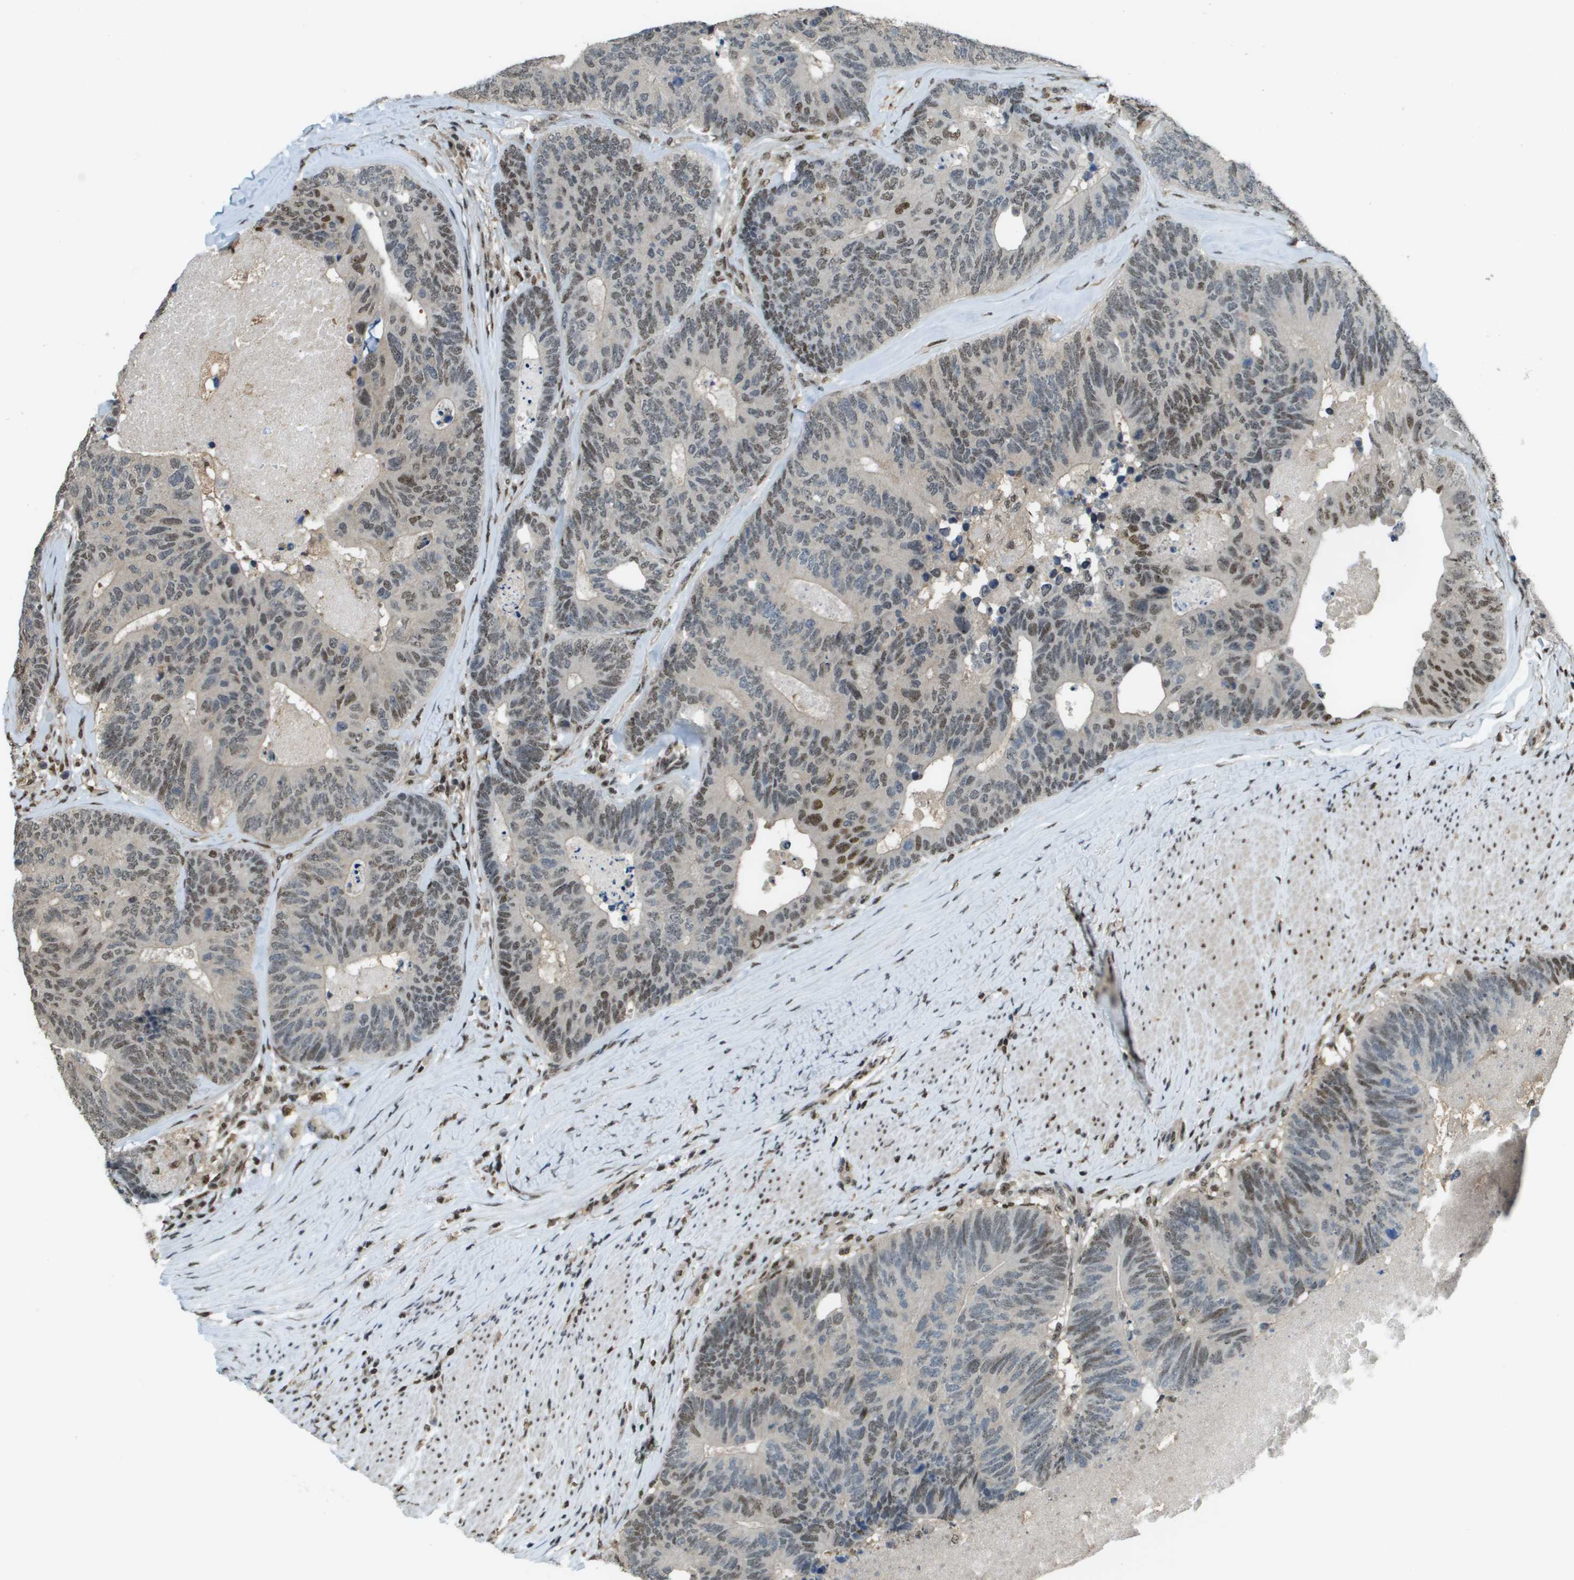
{"staining": {"intensity": "weak", "quantity": "25%-75%", "location": "nuclear"}, "tissue": "colorectal cancer", "cell_type": "Tumor cells", "image_type": "cancer", "snomed": [{"axis": "morphology", "description": "Adenocarcinoma, NOS"}, {"axis": "topography", "description": "Colon"}], "caption": "A micrograph showing weak nuclear positivity in about 25%-75% of tumor cells in colorectal cancer, as visualized by brown immunohistochemical staining.", "gene": "SP100", "patient": {"sex": "female", "age": 67}}